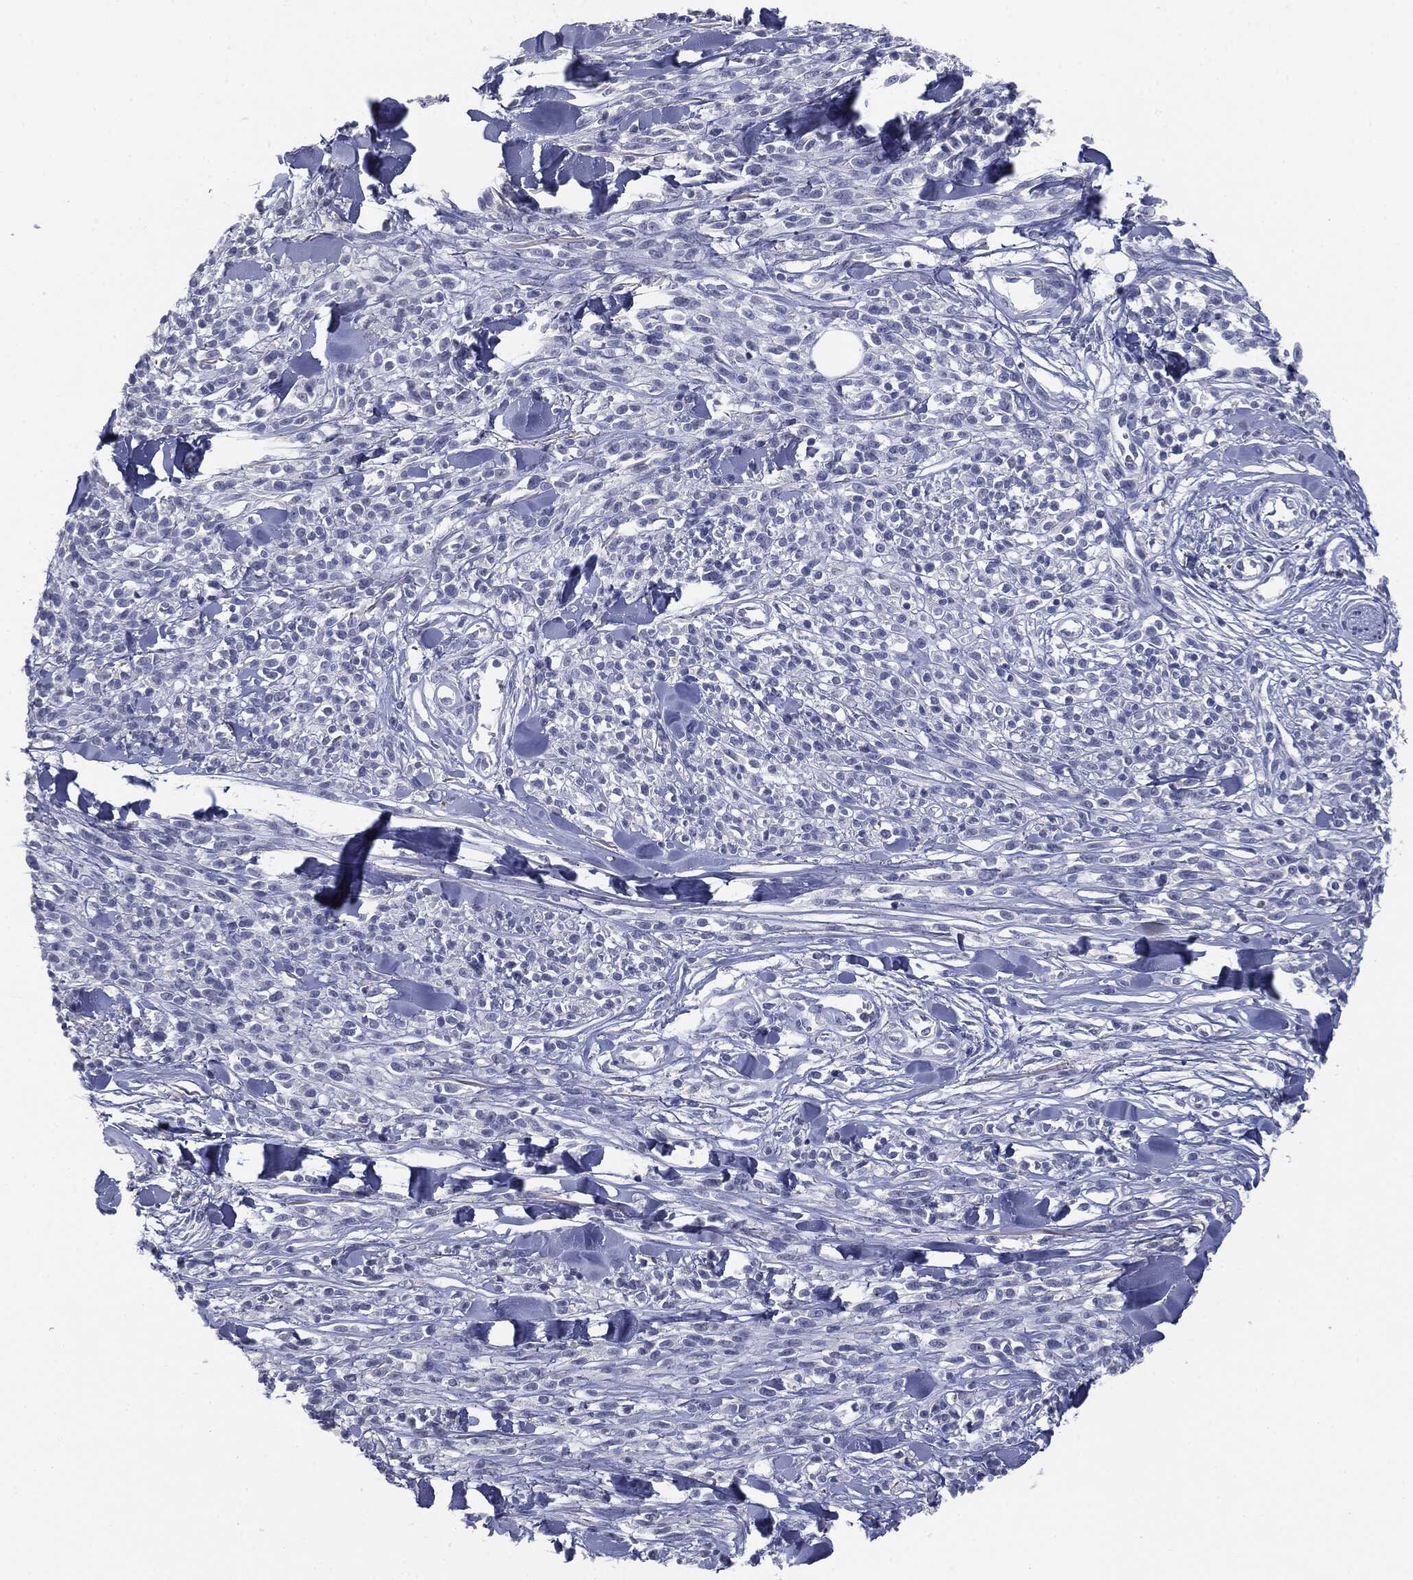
{"staining": {"intensity": "negative", "quantity": "none", "location": "none"}, "tissue": "melanoma", "cell_type": "Tumor cells", "image_type": "cancer", "snomed": [{"axis": "morphology", "description": "Malignant melanoma, NOS"}, {"axis": "topography", "description": "Skin"}, {"axis": "topography", "description": "Skin of trunk"}], "caption": "There is no significant staining in tumor cells of malignant melanoma. (DAB immunohistochemistry, high magnification).", "gene": "MUC1", "patient": {"sex": "male", "age": 74}}